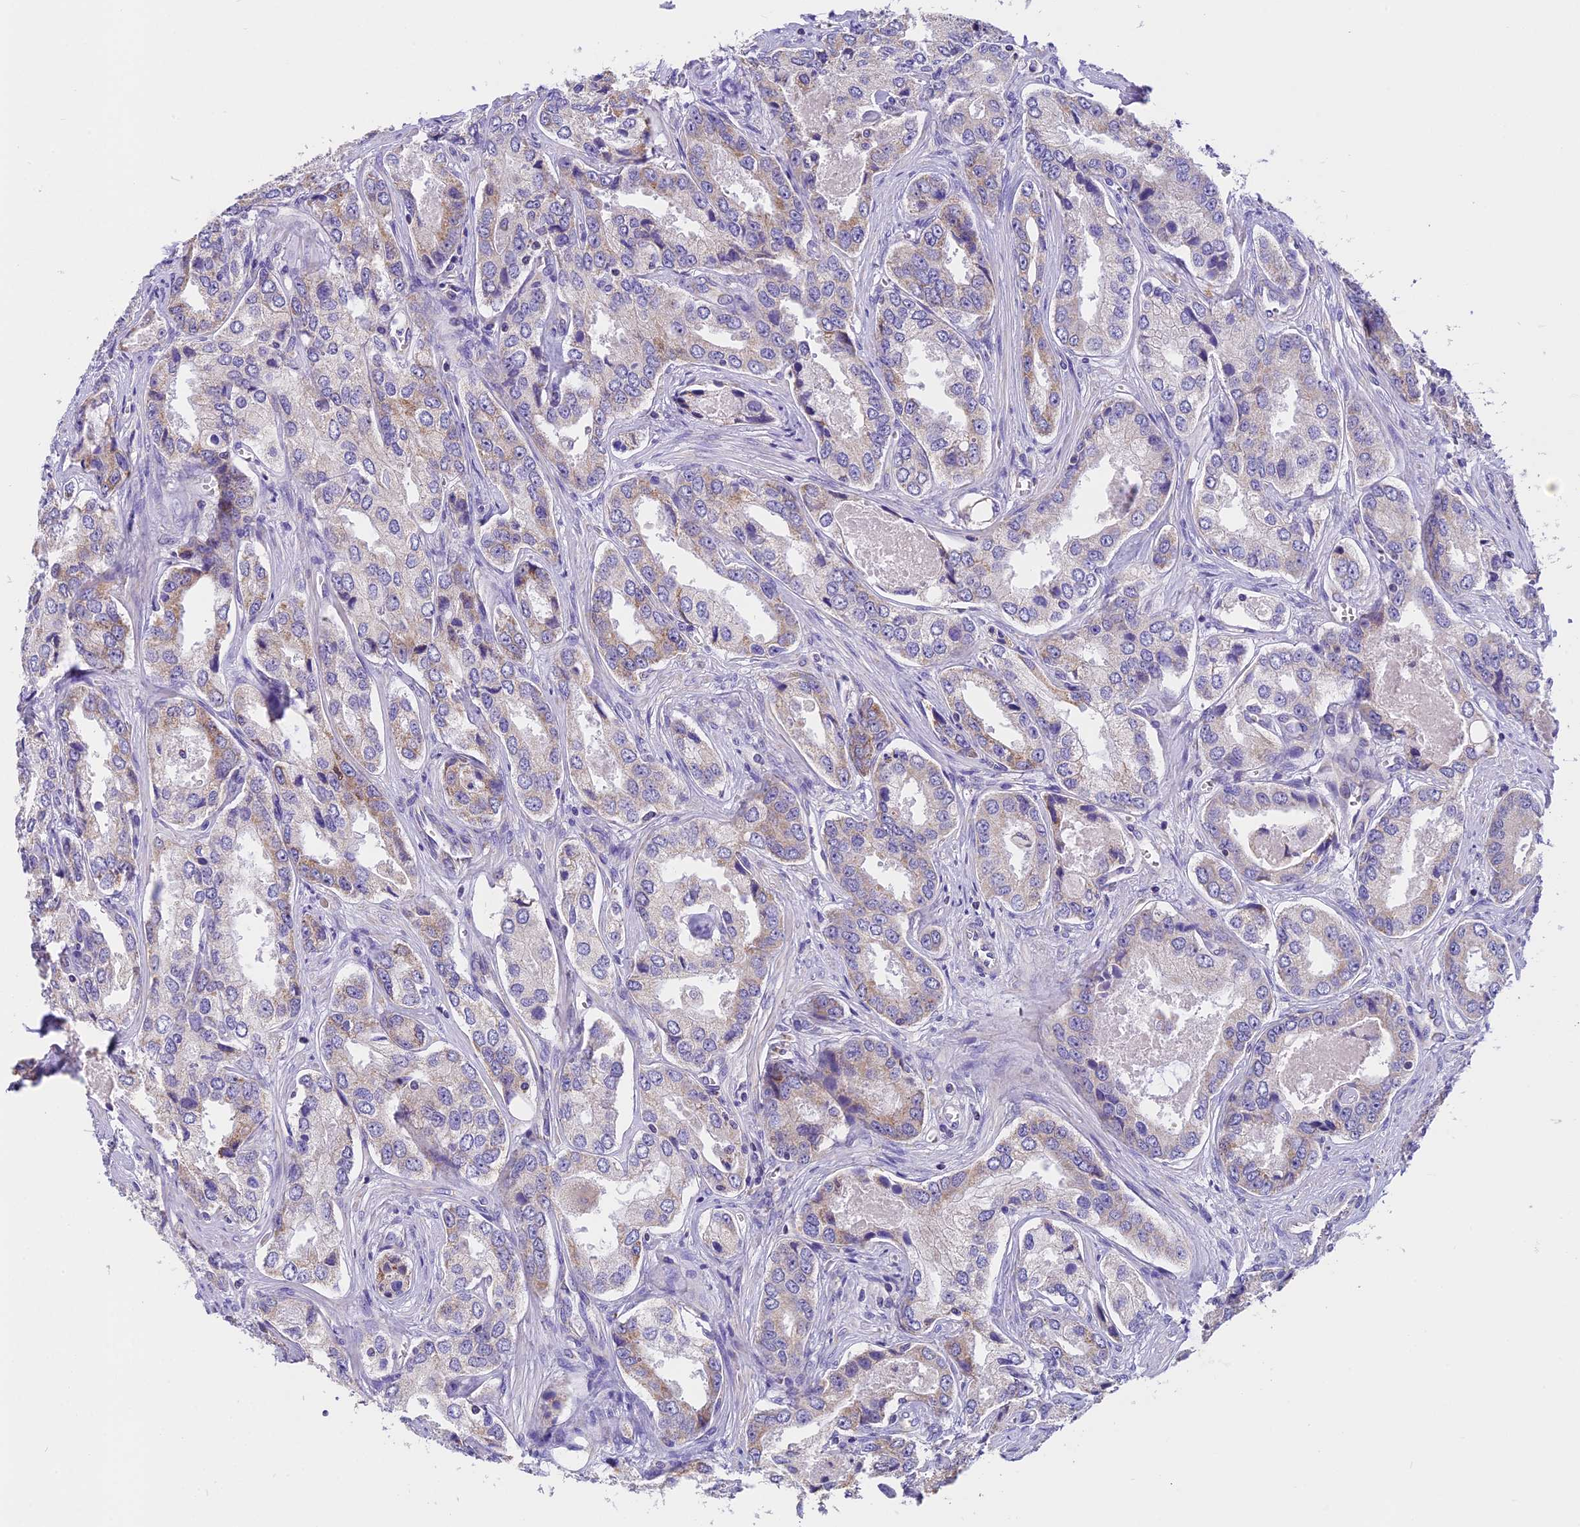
{"staining": {"intensity": "weak", "quantity": "<25%", "location": "cytoplasmic/membranous"}, "tissue": "prostate cancer", "cell_type": "Tumor cells", "image_type": "cancer", "snomed": [{"axis": "morphology", "description": "Adenocarcinoma, Low grade"}, {"axis": "topography", "description": "Prostate"}], "caption": "Histopathology image shows no significant protein staining in tumor cells of prostate cancer (adenocarcinoma (low-grade)).", "gene": "MGME1", "patient": {"sex": "male", "age": 68}}